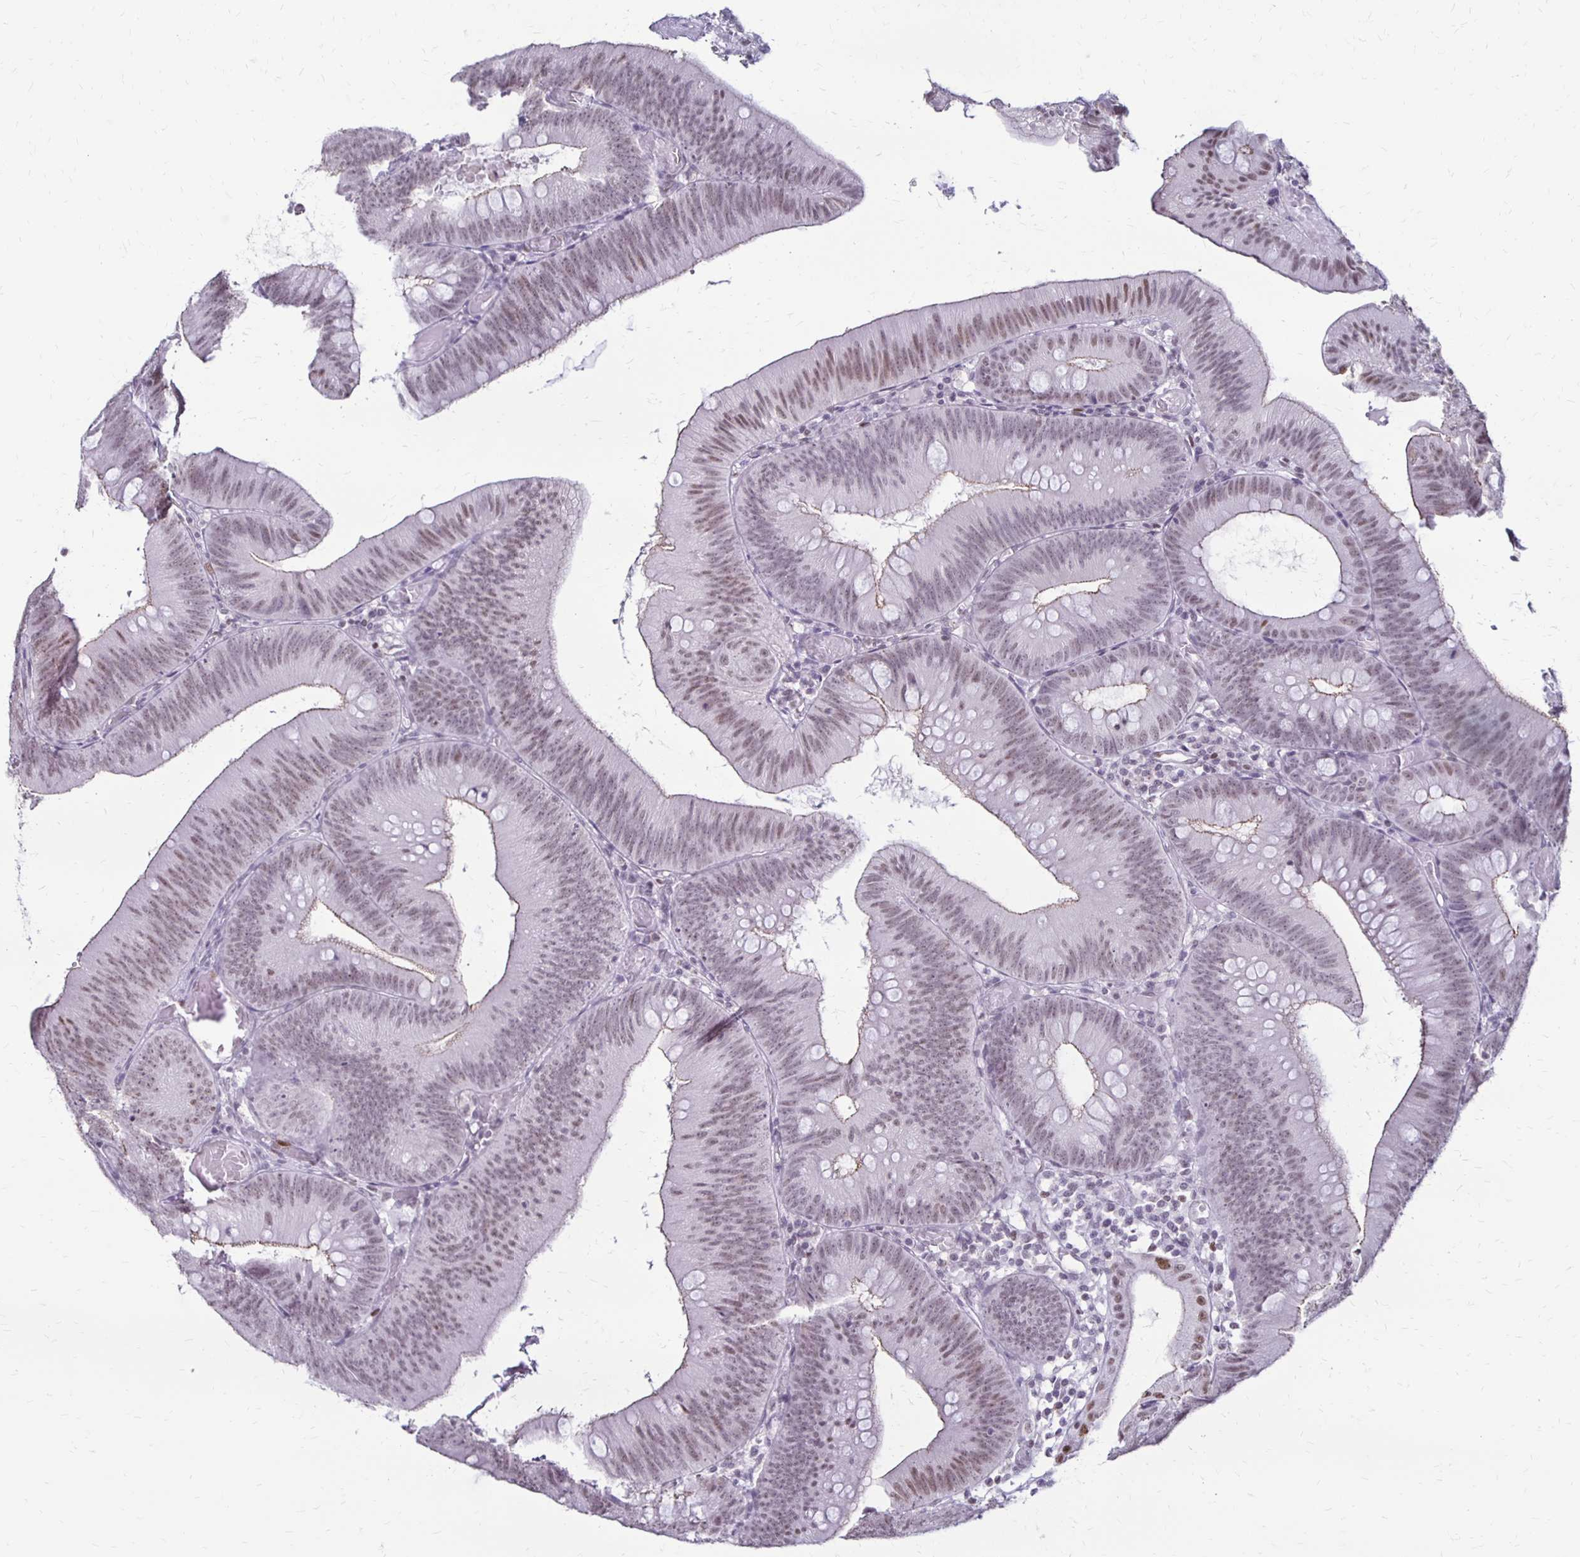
{"staining": {"intensity": "weak", "quantity": ">75%", "location": "nuclear"}, "tissue": "colorectal cancer", "cell_type": "Tumor cells", "image_type": "cancer", "snomed": [{"axis": "morphology", "description": "Adenocarcinoma, NOS"}, {"axis": "topography", "description": "Colon"}], "caption": "This image exhibits colorectal cancer (adenocarcinoma) stained with immunohistochemistry to label a protein in brown. The nuclear of tumor cells show weak positivity for the protein. Nuclei are counter-stained blue.", "gene": "DDB2", "patient": {"sex": "male", "age": 84}}